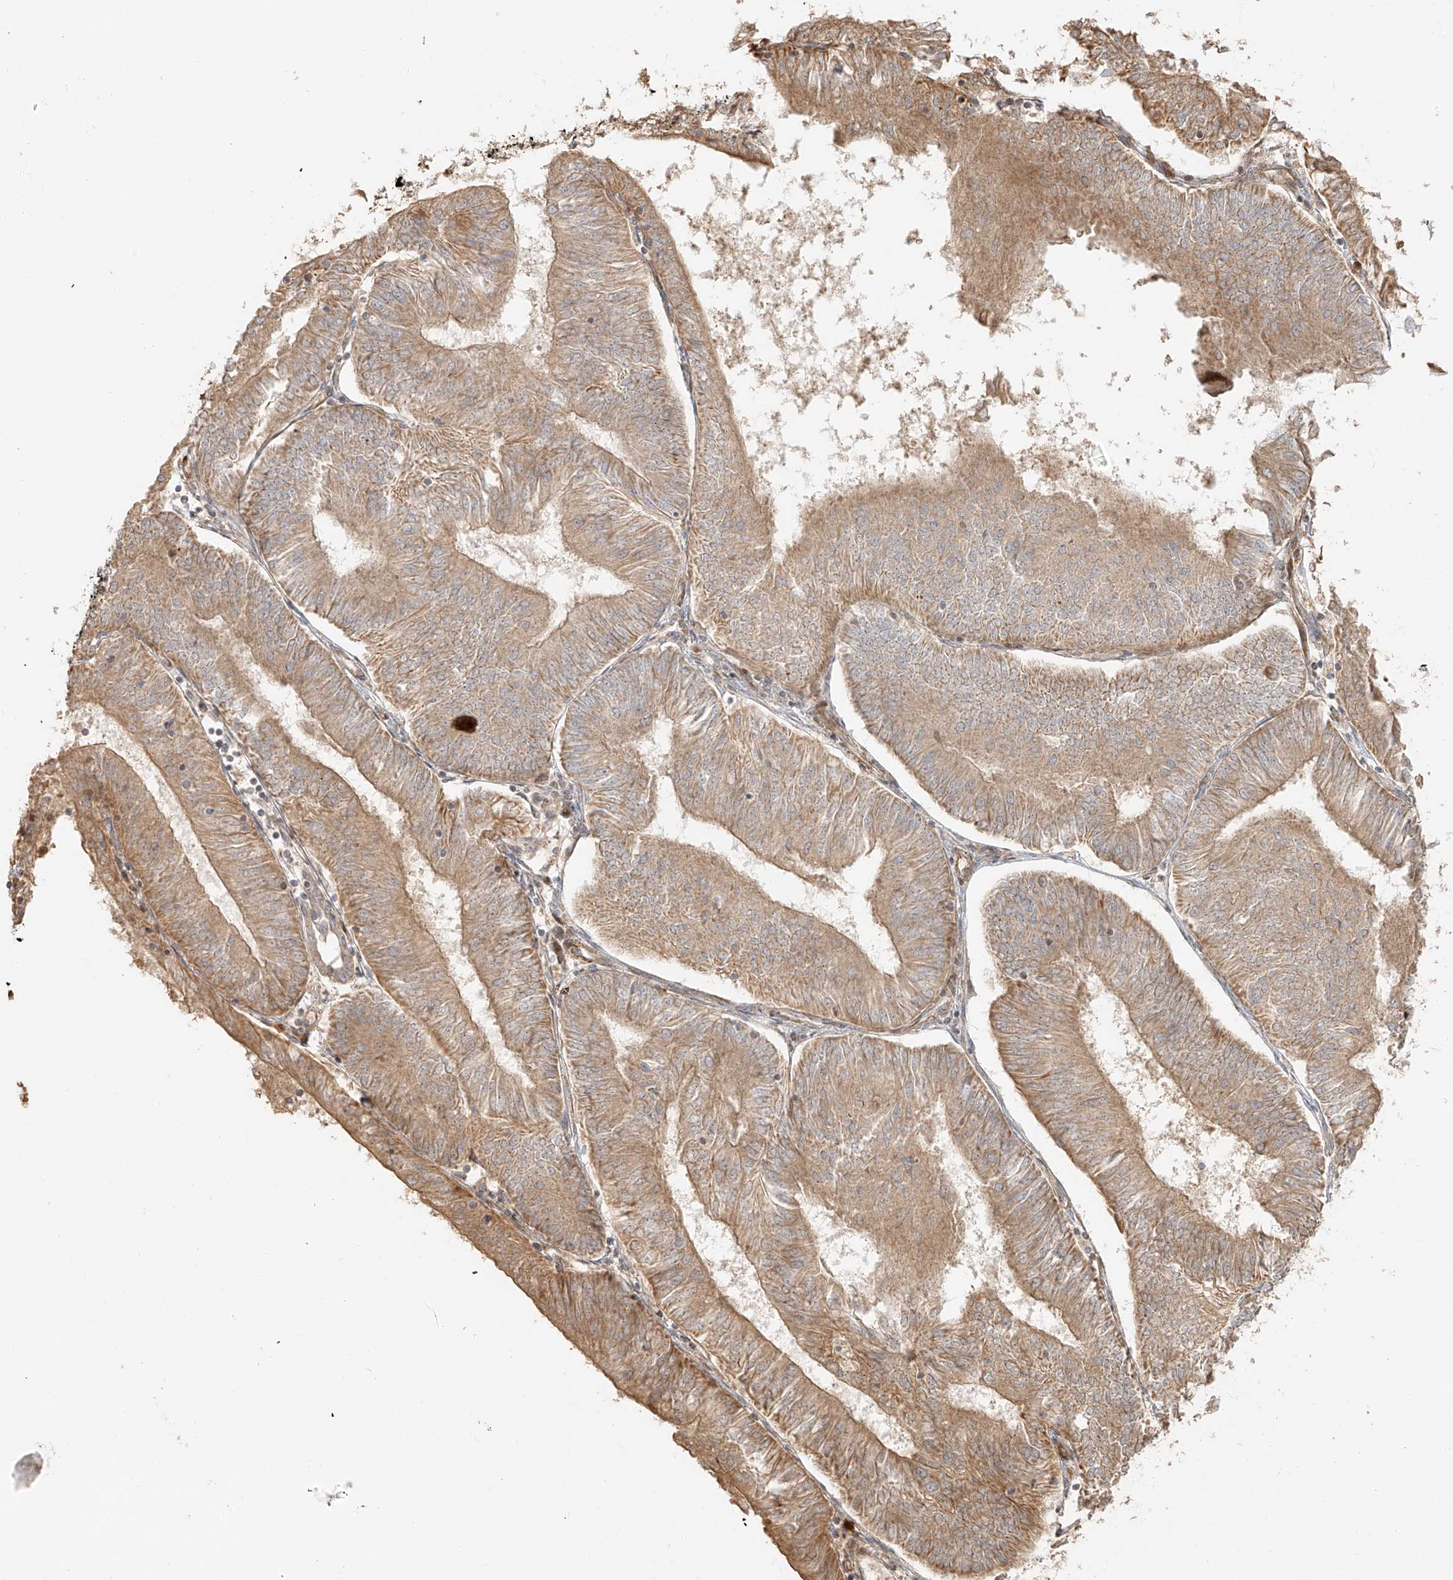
{"staining": {"intensity": "moderate", "quantity": ">75%", "location": "cytoplasmic/membranous"}, "tissue": "endometrial cancer", "cell_type": "Tumor cells", "image_type": "cancer", "snomed": [{"axis": "morphology", "description": "Adenocarcinoma, NOS"}, {"axis": "topography", "description": "Endometrium"}], "caption": "This histopathology image exhibits adenocarcinoma (endometrial) stained with IHC to label a protein in brown. The cytoplasmic/membranous of tumor cells show moderate positivity for the protein. Nuclei are counter-stained blue.", "gene": "MIPEP", "patient": {"sex": "female", "age": 58}}